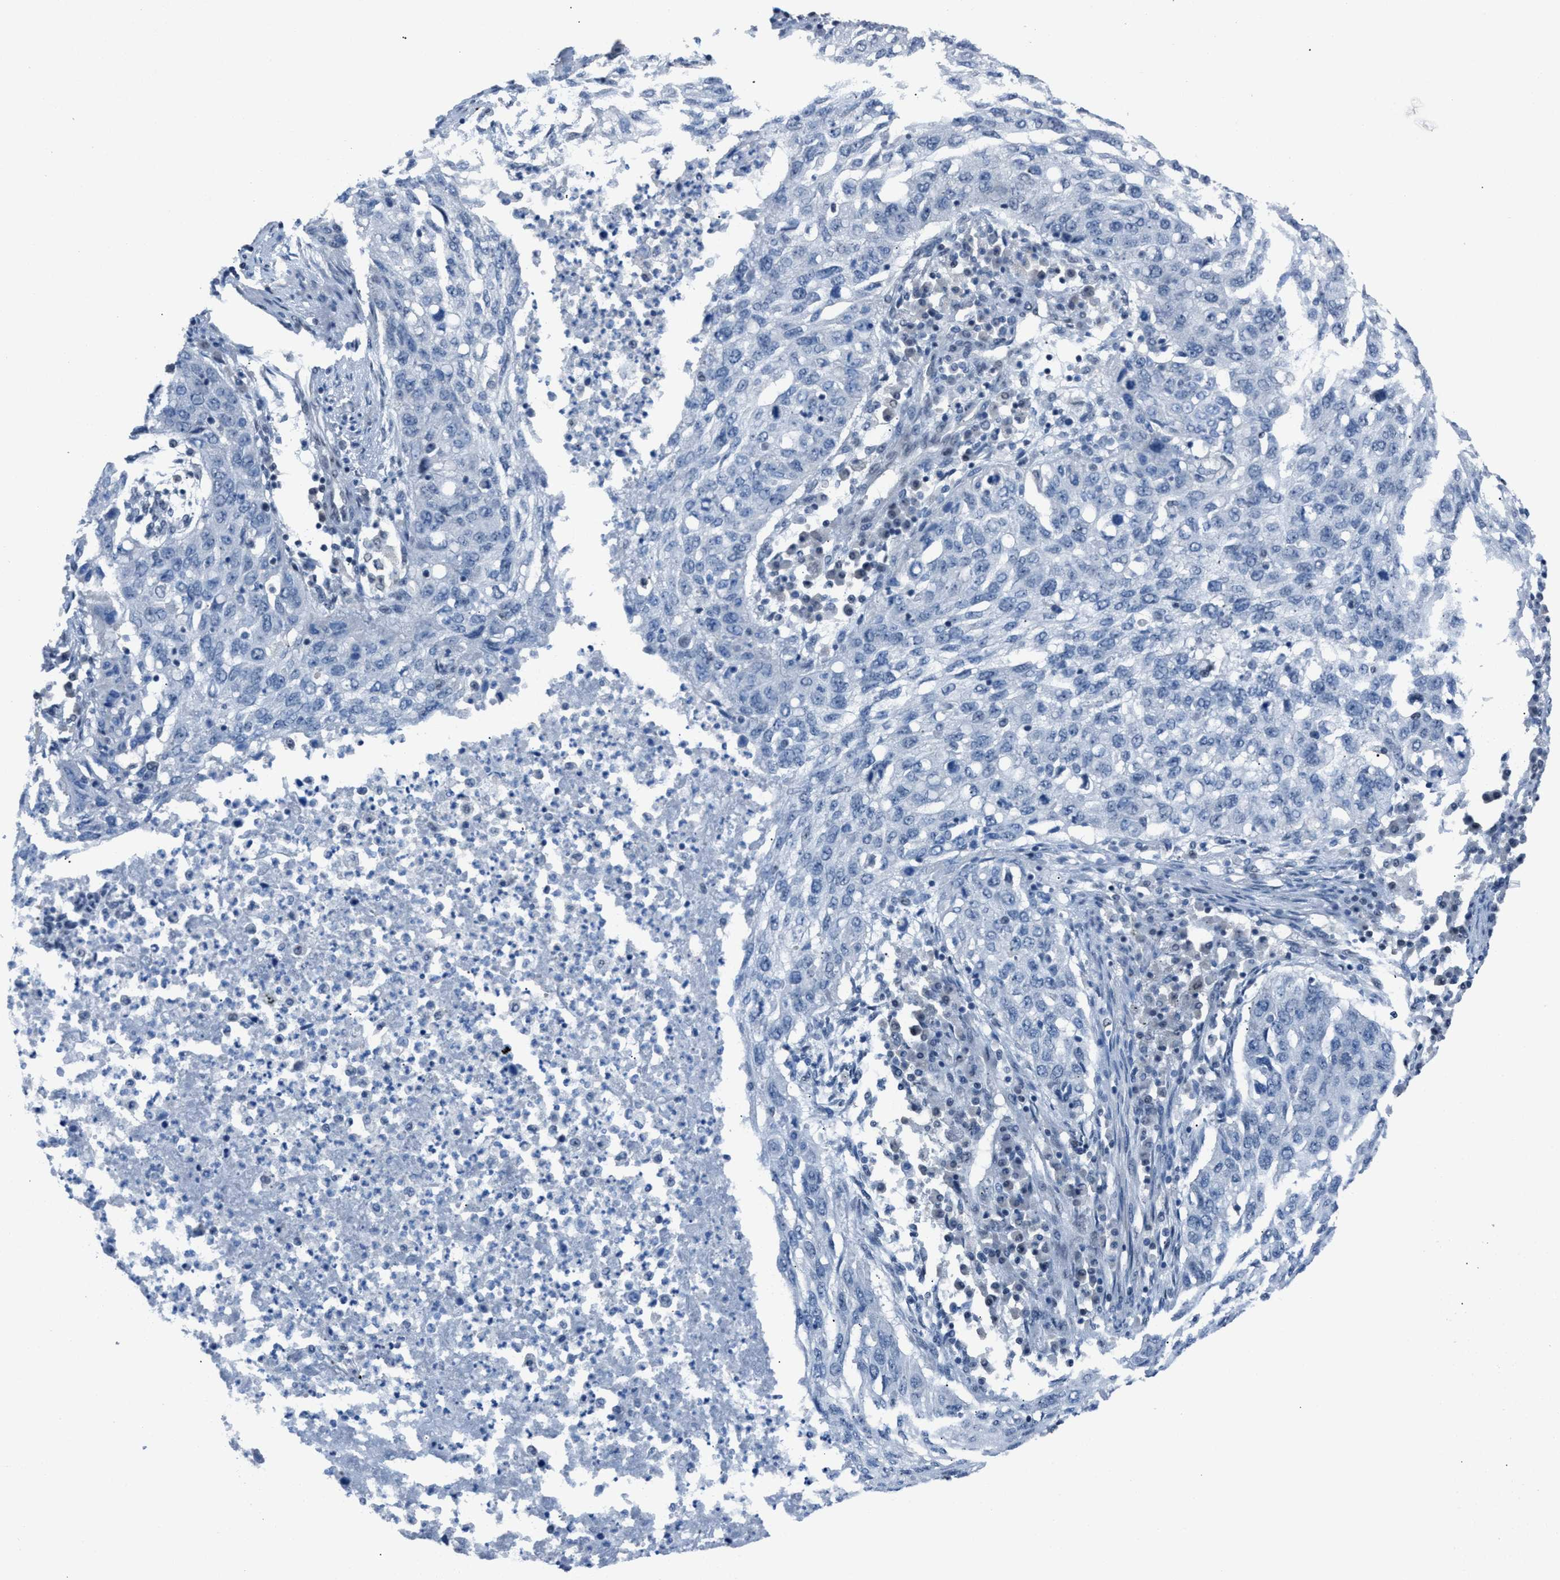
{"staining": {"intensity": "negative", "quantity": "none", "location": "none"}, "tissue": "lung cancer", "cell_type": "Tumor cells", "image_type": "cancer", "snomed": [{"axis": "morphology", "description": "Squamous cell carcinoma, NOS"}, {"axis": "topography", "description": "Lung"}], "caption": "DAB (3,3'-diaminobenzidine) immunohistochemical staining of human lung squamous cell carcinoma shows no significant staining in tumor cells.", "gene": "ZNF276", "patient": {"sex": "female", "age": 63}}